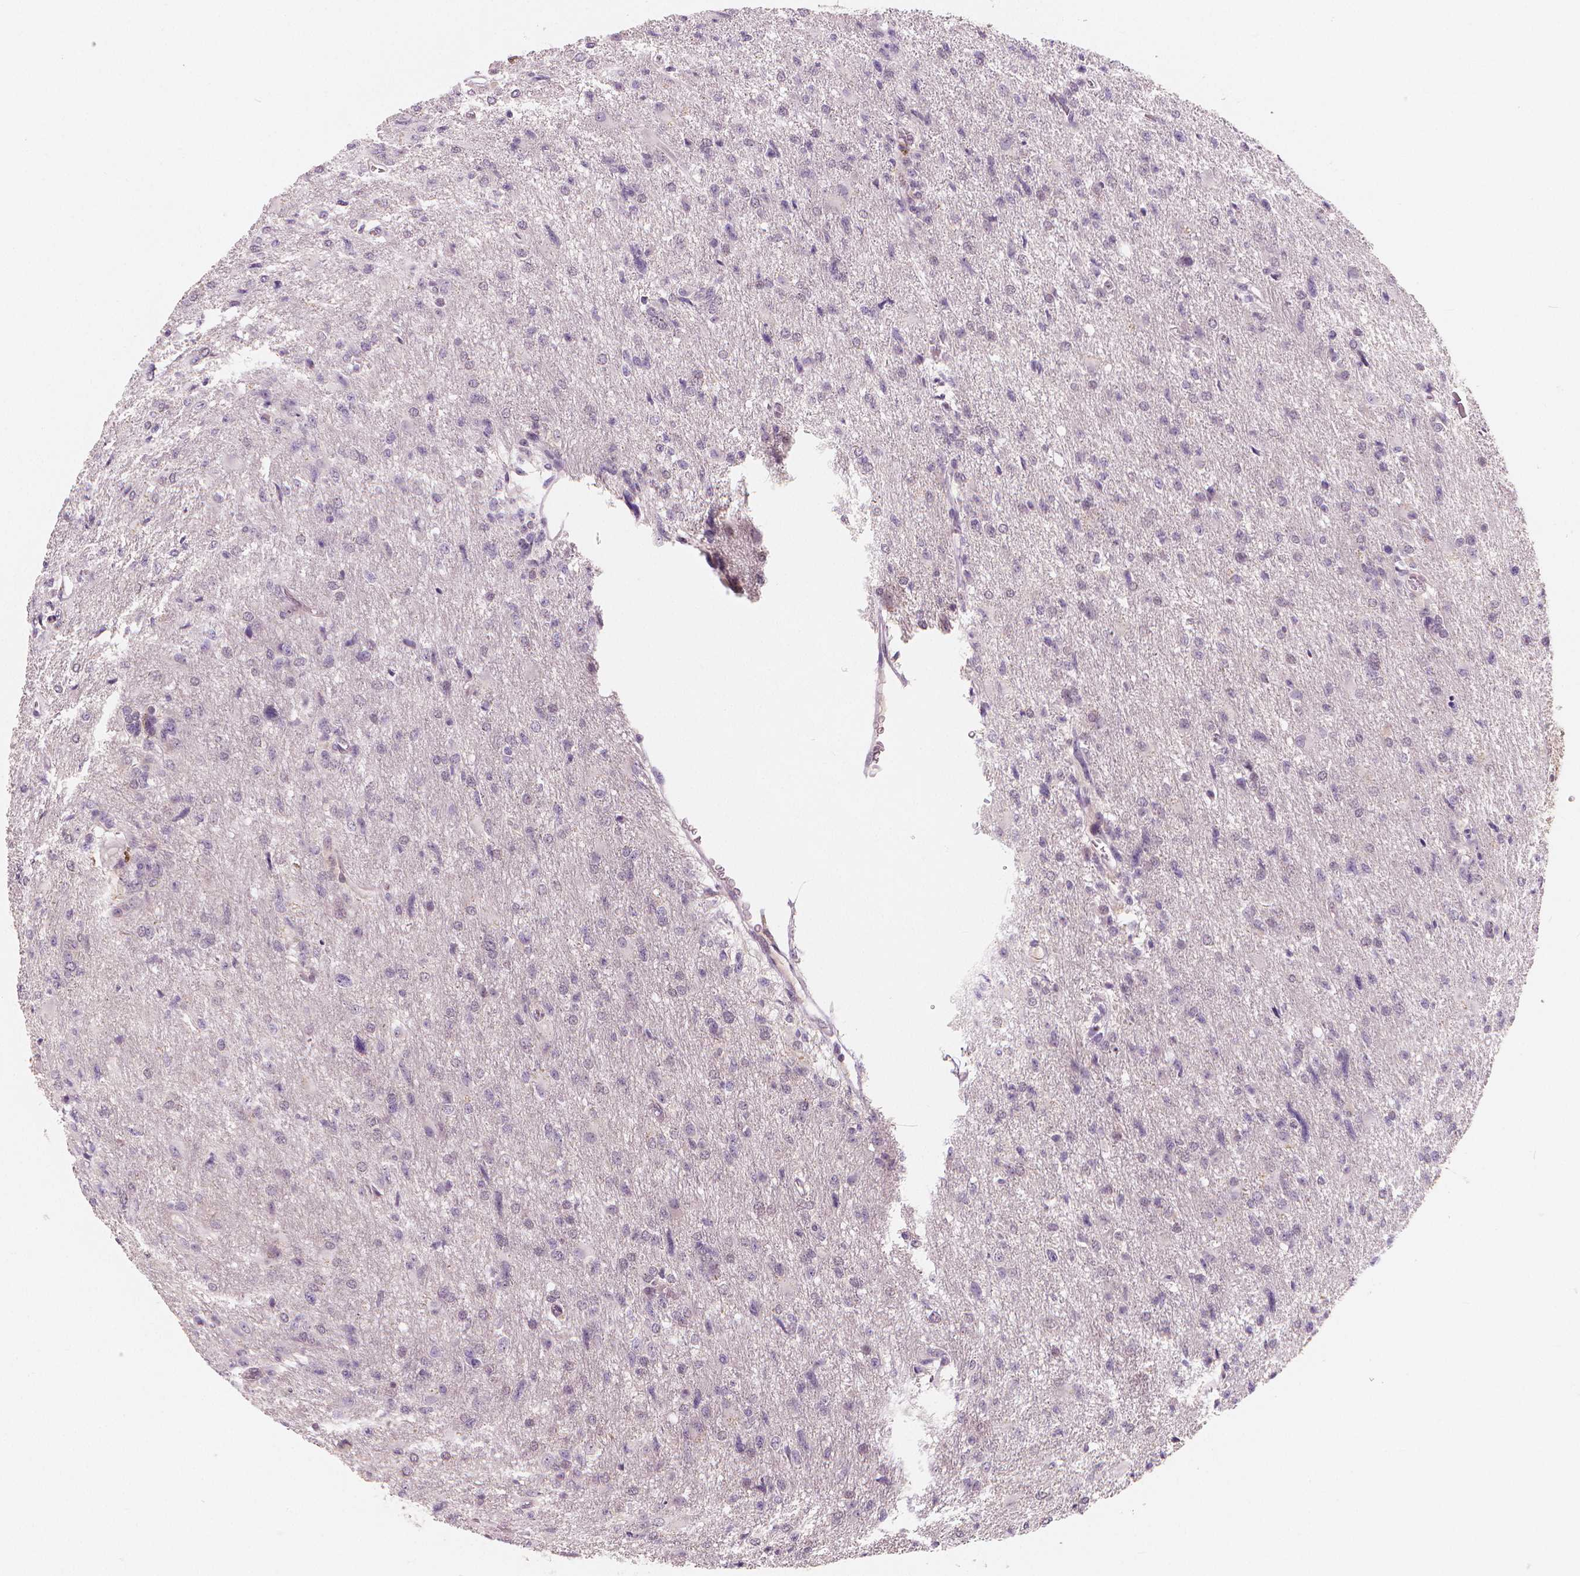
{"staining": {"intensity": "negative", "quantity": "none", "location": "none"}, "tissue": "glioma", "cell_type": "Tumor cells", "image_type": "cancer", "snomed": [{"axis": "morphology", "description": "Glioma, malignant, High grade"}, {"axis": "topography", "description": "Brain"}], "caption": "An image of human malignant glioma (high-grade) is negative for staining in tumor cells. (Stains: DAB immunohistochemistry with hematoxylin counter stain, Microscopy: brightfield microscopy at high magnification).", "gene": "RNASE7", "patient": {"sex": "male", "age": 68}}